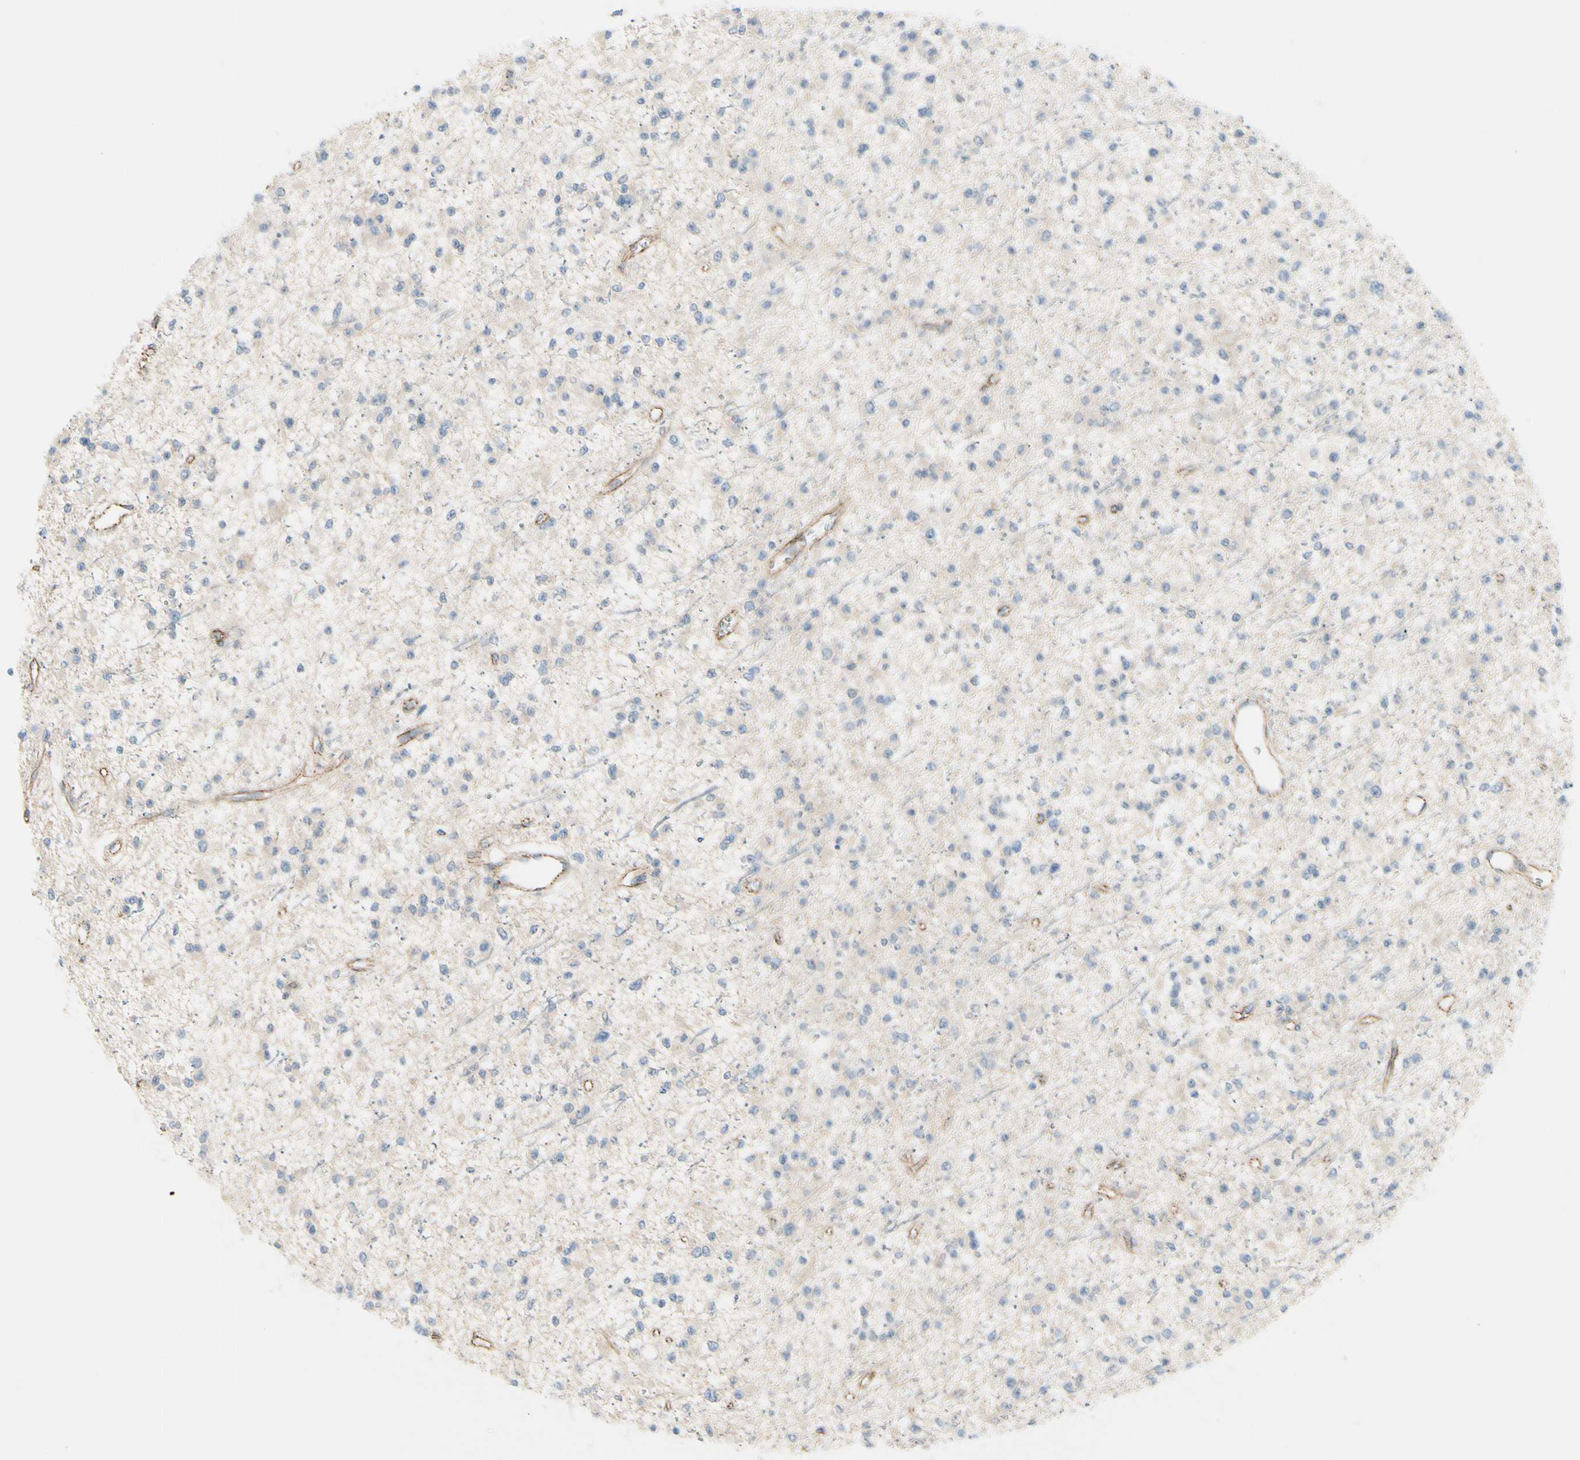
{"staining": {"intensity": "negative", "quantity": "none", "location": "none"}, "tissue": "glioma", "cell_type": "Tumor cells", "image_type": "cancer", "snomed": [{"axis": "morphology", "description": "Glioma, malignant, Low grade"}, {"axis": "topography", "description": "Brain"}], "caption": "A micrograph of human glioma is negative for staining in tumor cells. (Immunohistochemistry, brightfield microscopy, high magnification).", "gene": "TJP1", "patient": {"sex": "female", "age": 22}}